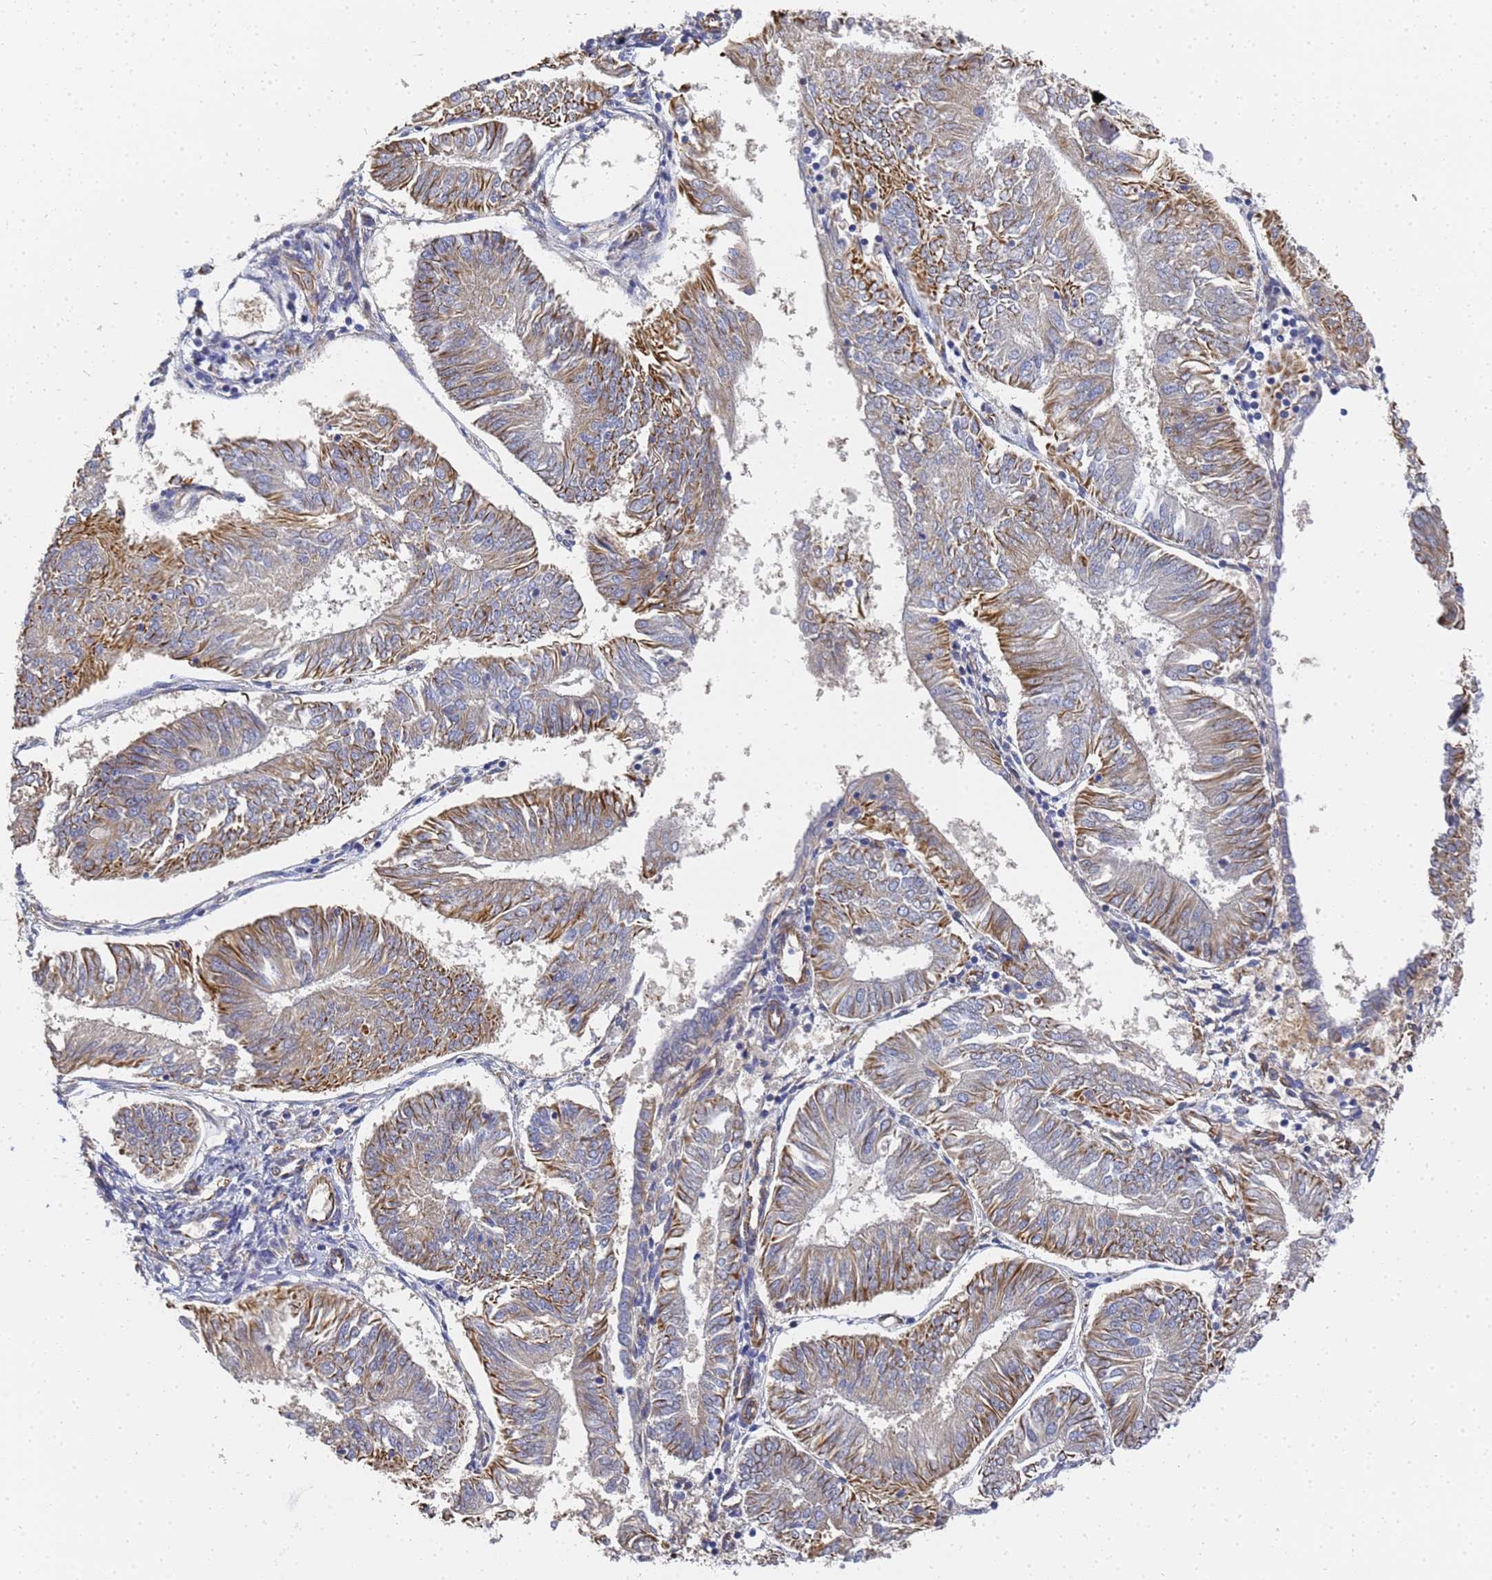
{"staining": {"intensity": "moderate", "quantity": "25%-75%", "location": "cytoplasmic/membranous"}, "tissue": "endometrial cancer", "cell_type": "Tumor cells", "image_type": "cancer", "snomed": [{"axis": "morphology", "description": "Adenocarcinoma, NOS"}, {"axis": "topography", "description": "Endometrium"}], "caption": "Adenocarcinoma (endometrial) stained with a brown dye reveals moderate cytoplasmic/membranous positive positivity in approximately 25%-75% of tumor cells.", "gene": "SYT13", "patient": {"sex": "female", "age": 58}}